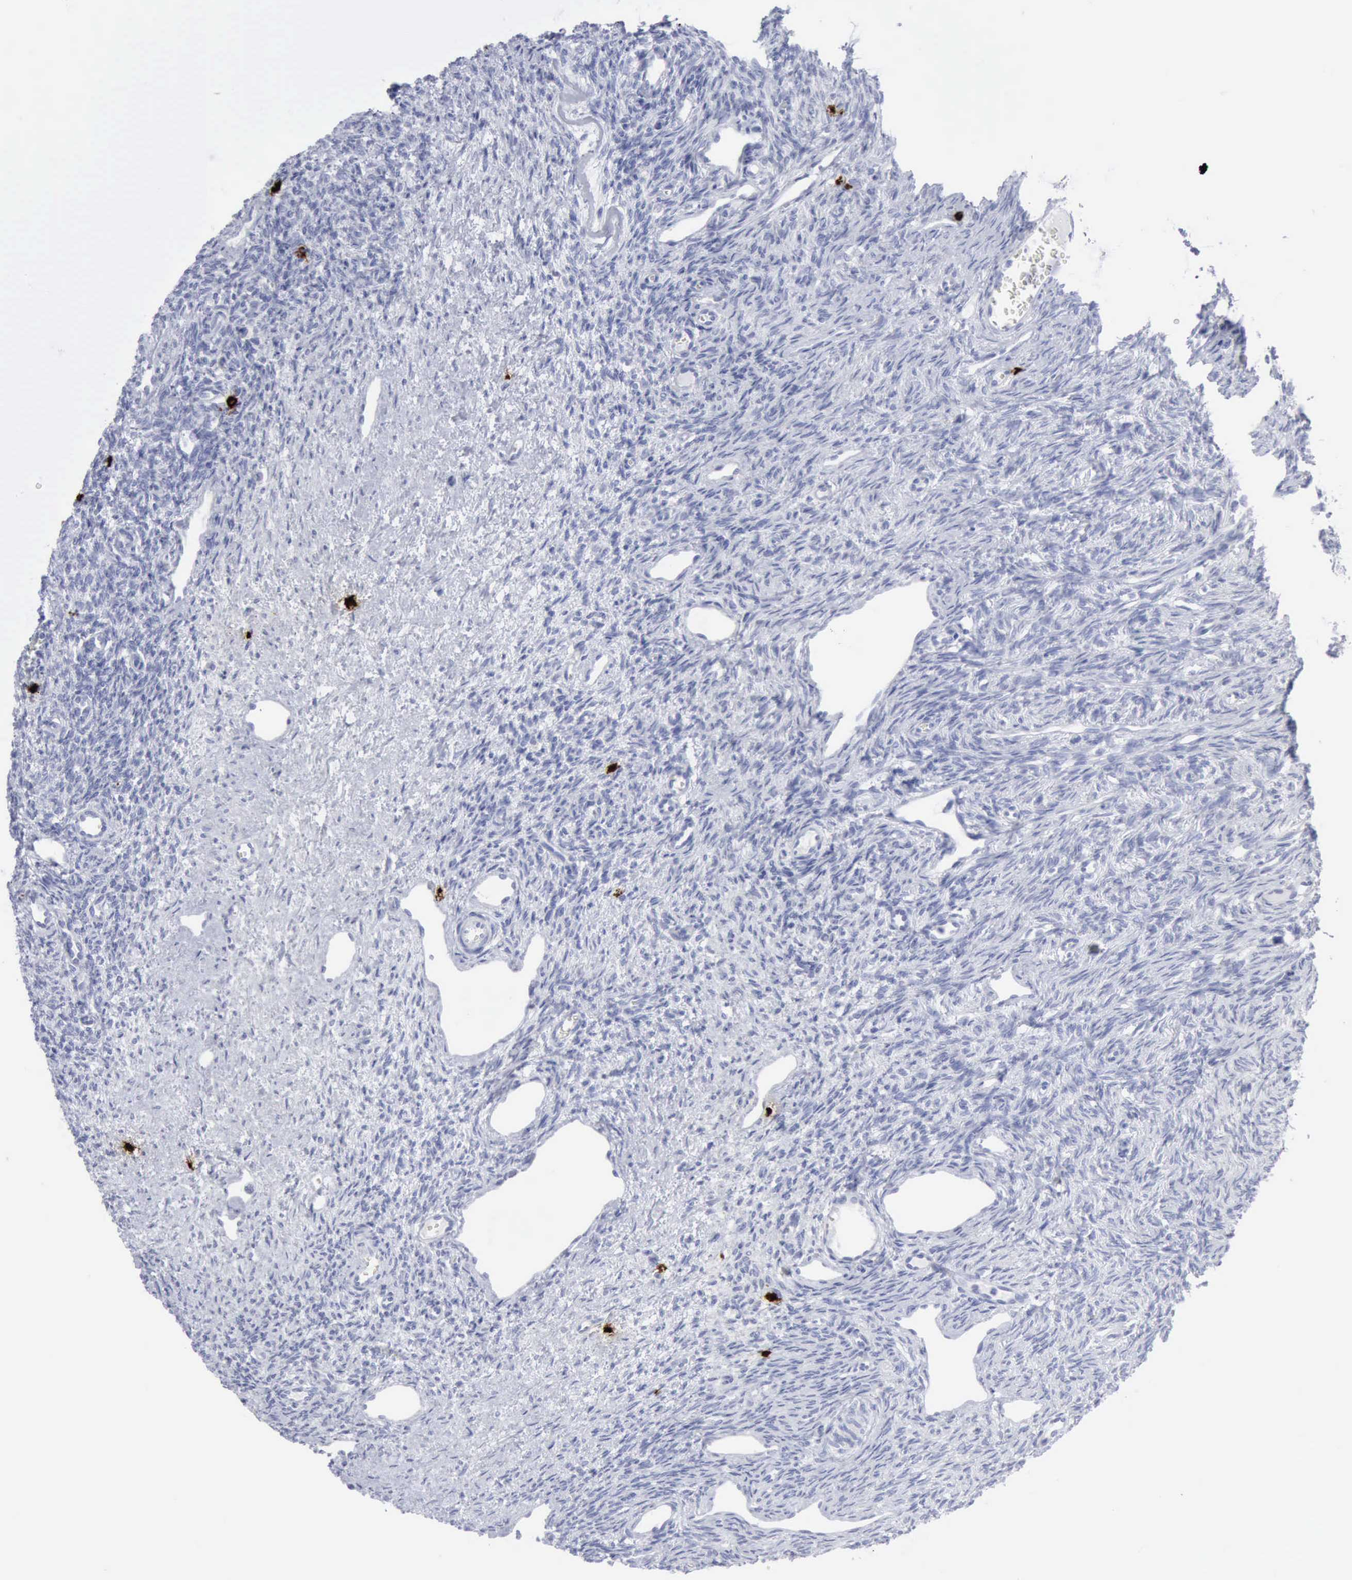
{"staining": {"intensity": "negative", "quantity": "none", "location": "none"}, "tissue": "ovary", "cell_type": "Follicle cells", "image_type": "normal", "snomed": [{"axis": "morphology", "description": "Normal tissue, NOS"}, {"axis": "topography", "description": "Ovary"}], "caption": "Follicle cells are negative for protein expression in benign human ovary. (Stains: DAB (3,3'-diaminobenzidine) IHC with hematoxylin counter stain, Microscopy: brightfield microscopy at high magnification).", "gene": "CMA1", "patient": {"sex": "female", "age": 33}}